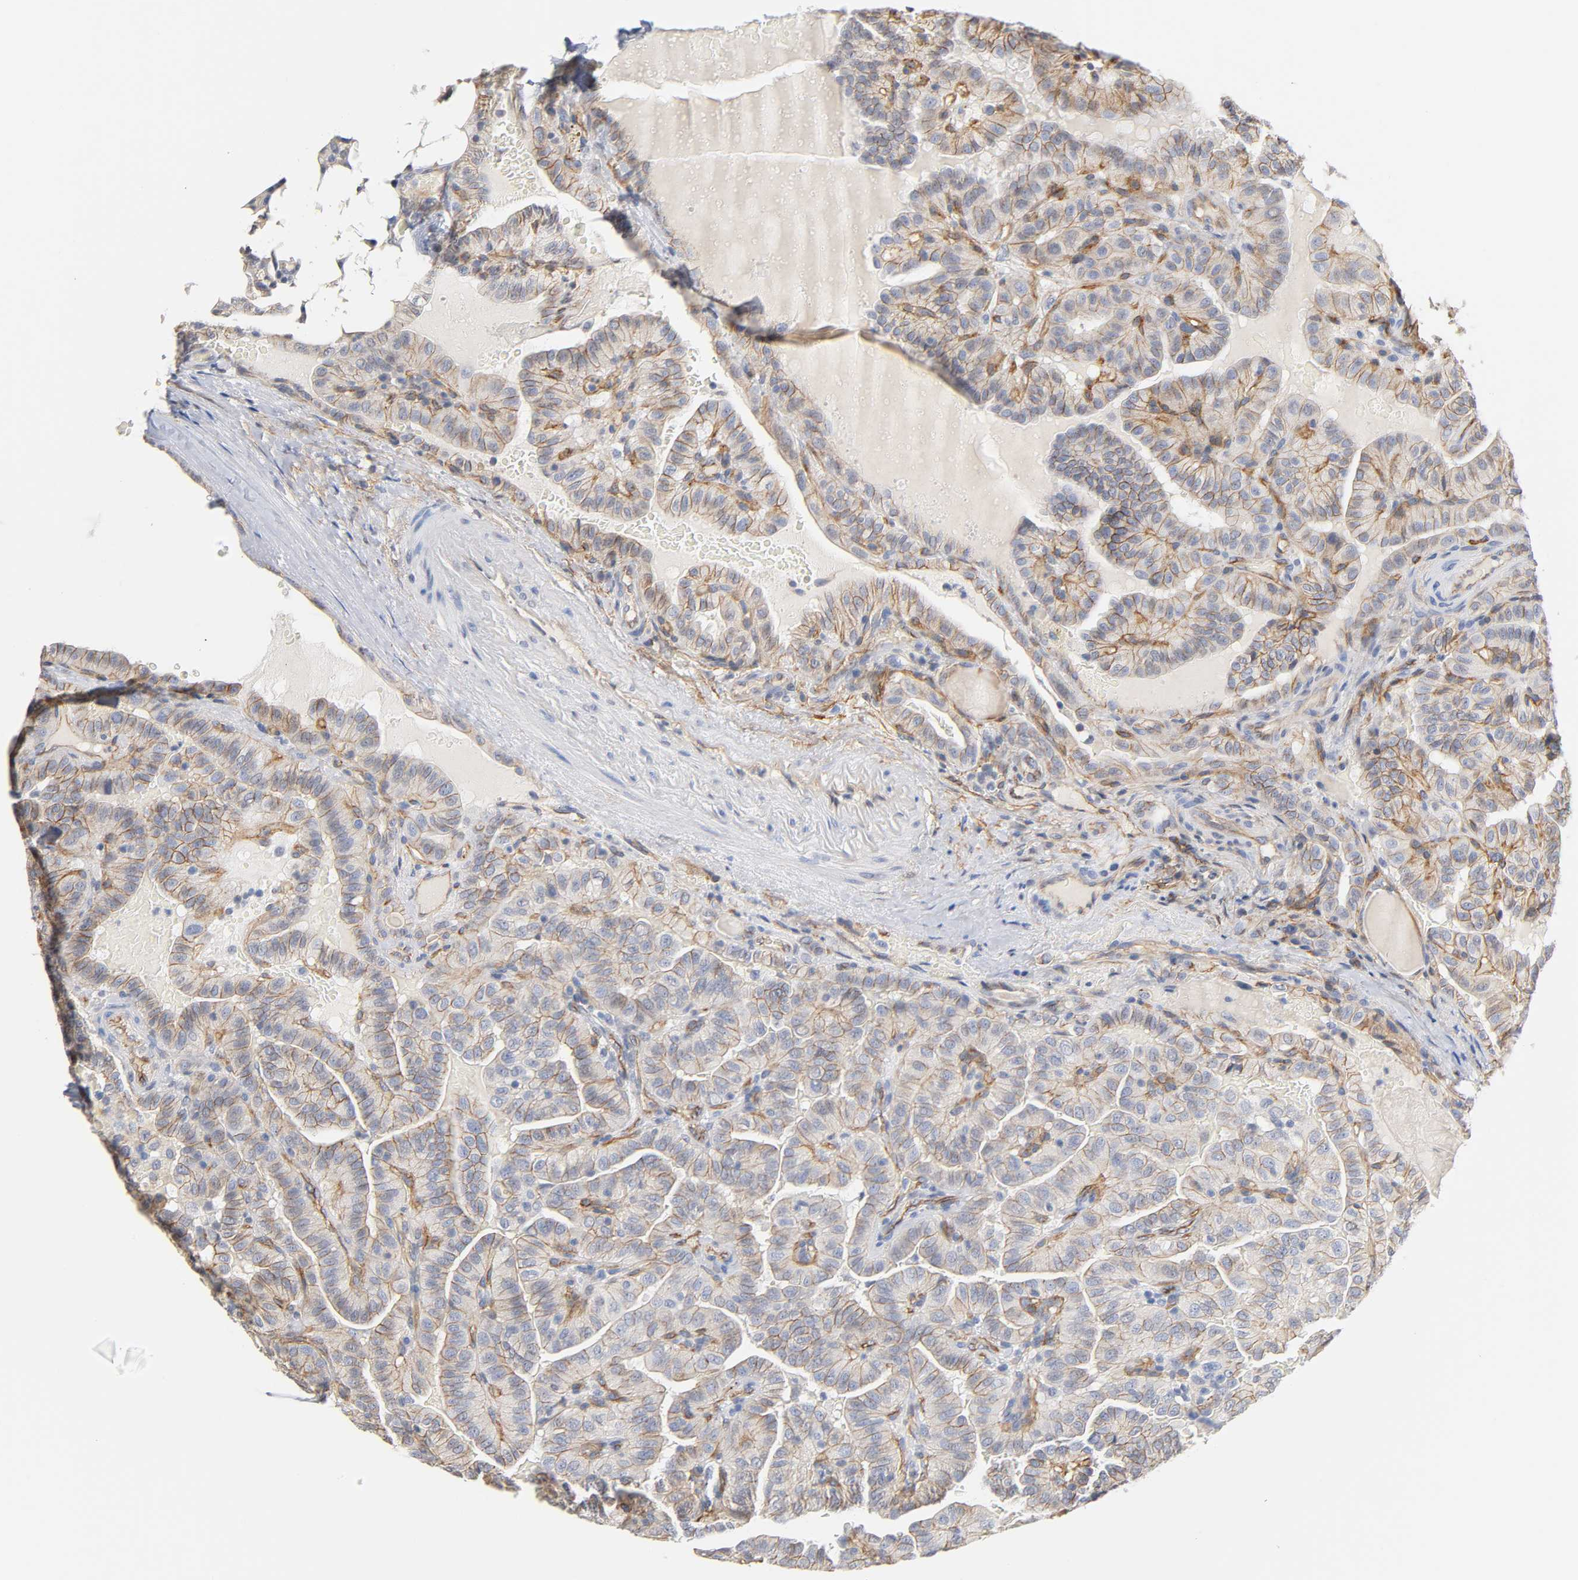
{"staining": {"intensity": "moderate", "quantity": ">75%", "location": "cytoplasmic/membranous"}, "tissue": "thyroid cancer", "cell_type": "Tumor cells", "image_type": "cancer", "snomed": [{"axis": "morphology", "description": "Papillary adenocarcinoma, NOS"}, {"axis": "topography", "description": "Thyroid gland"}], "caption": "There is medium levels of moderate cytoplasmic/membranous expression in tumor cells of thyroid cancer (papillary adenocarcinoma), as demonstrated by immunohistochemical staining (brown color).", "gene": "SPTAN1", "patient": {"sex": "male", "age": 77}}